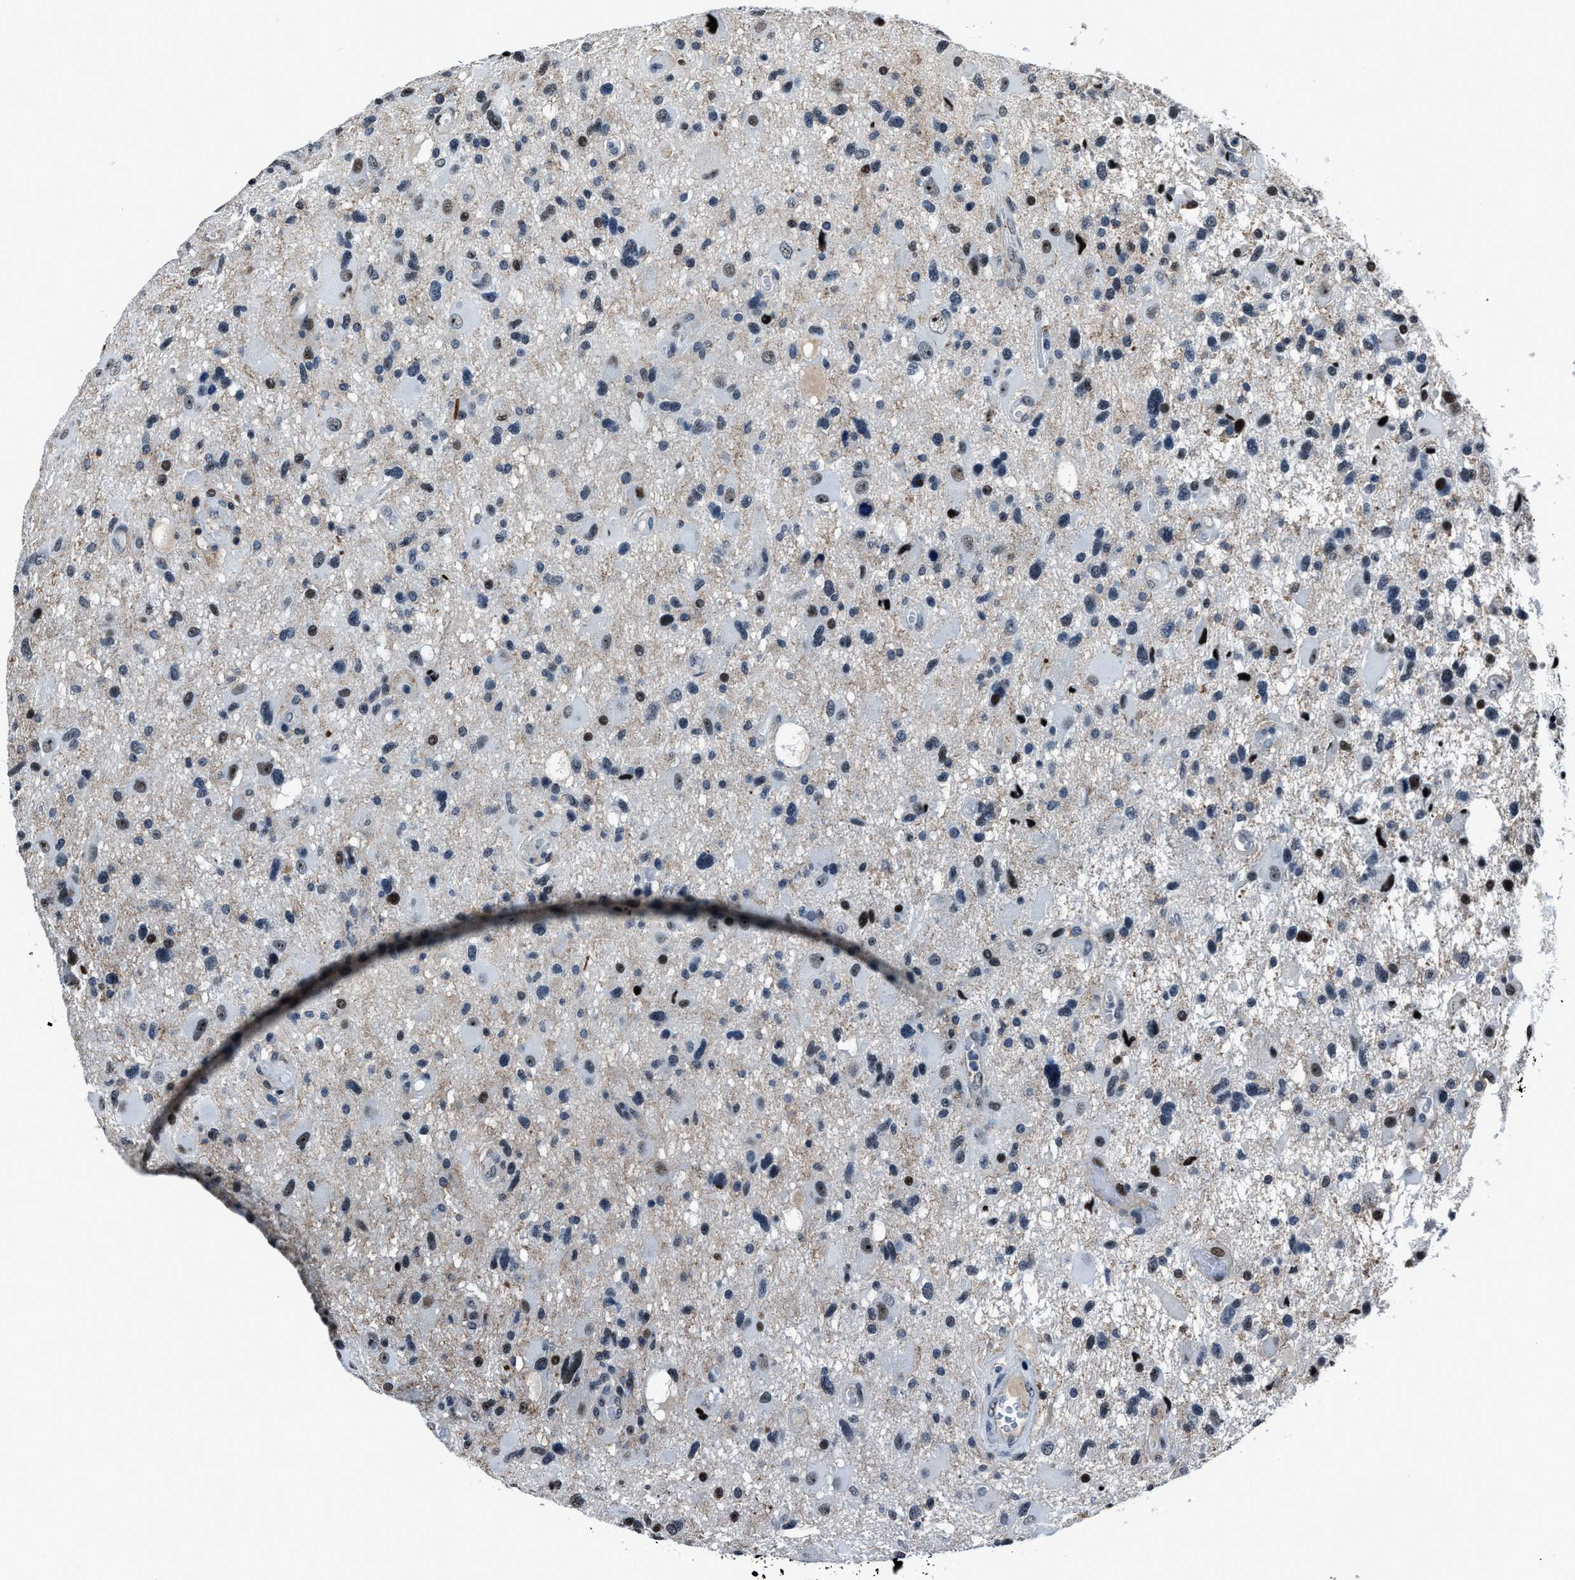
{"staining": {"intensity": "moderate", "quantity": "<25%", "location": "nuclear"}, "tissue": "glioma", "cell_type": "Tumor cells", "image_type": "cancer", "snomed": [{"axis": "morphology", "description": "Glioma, malignant, High grade"}, {"axis": "topography", "description": "Brain"}], "caption": "Protein staining of glioma tissue shows moderate nuclear expression in approximately <25% of tumor cells.", "gene": "PPIE", "patient": {"sex": "male", "age": 33}}